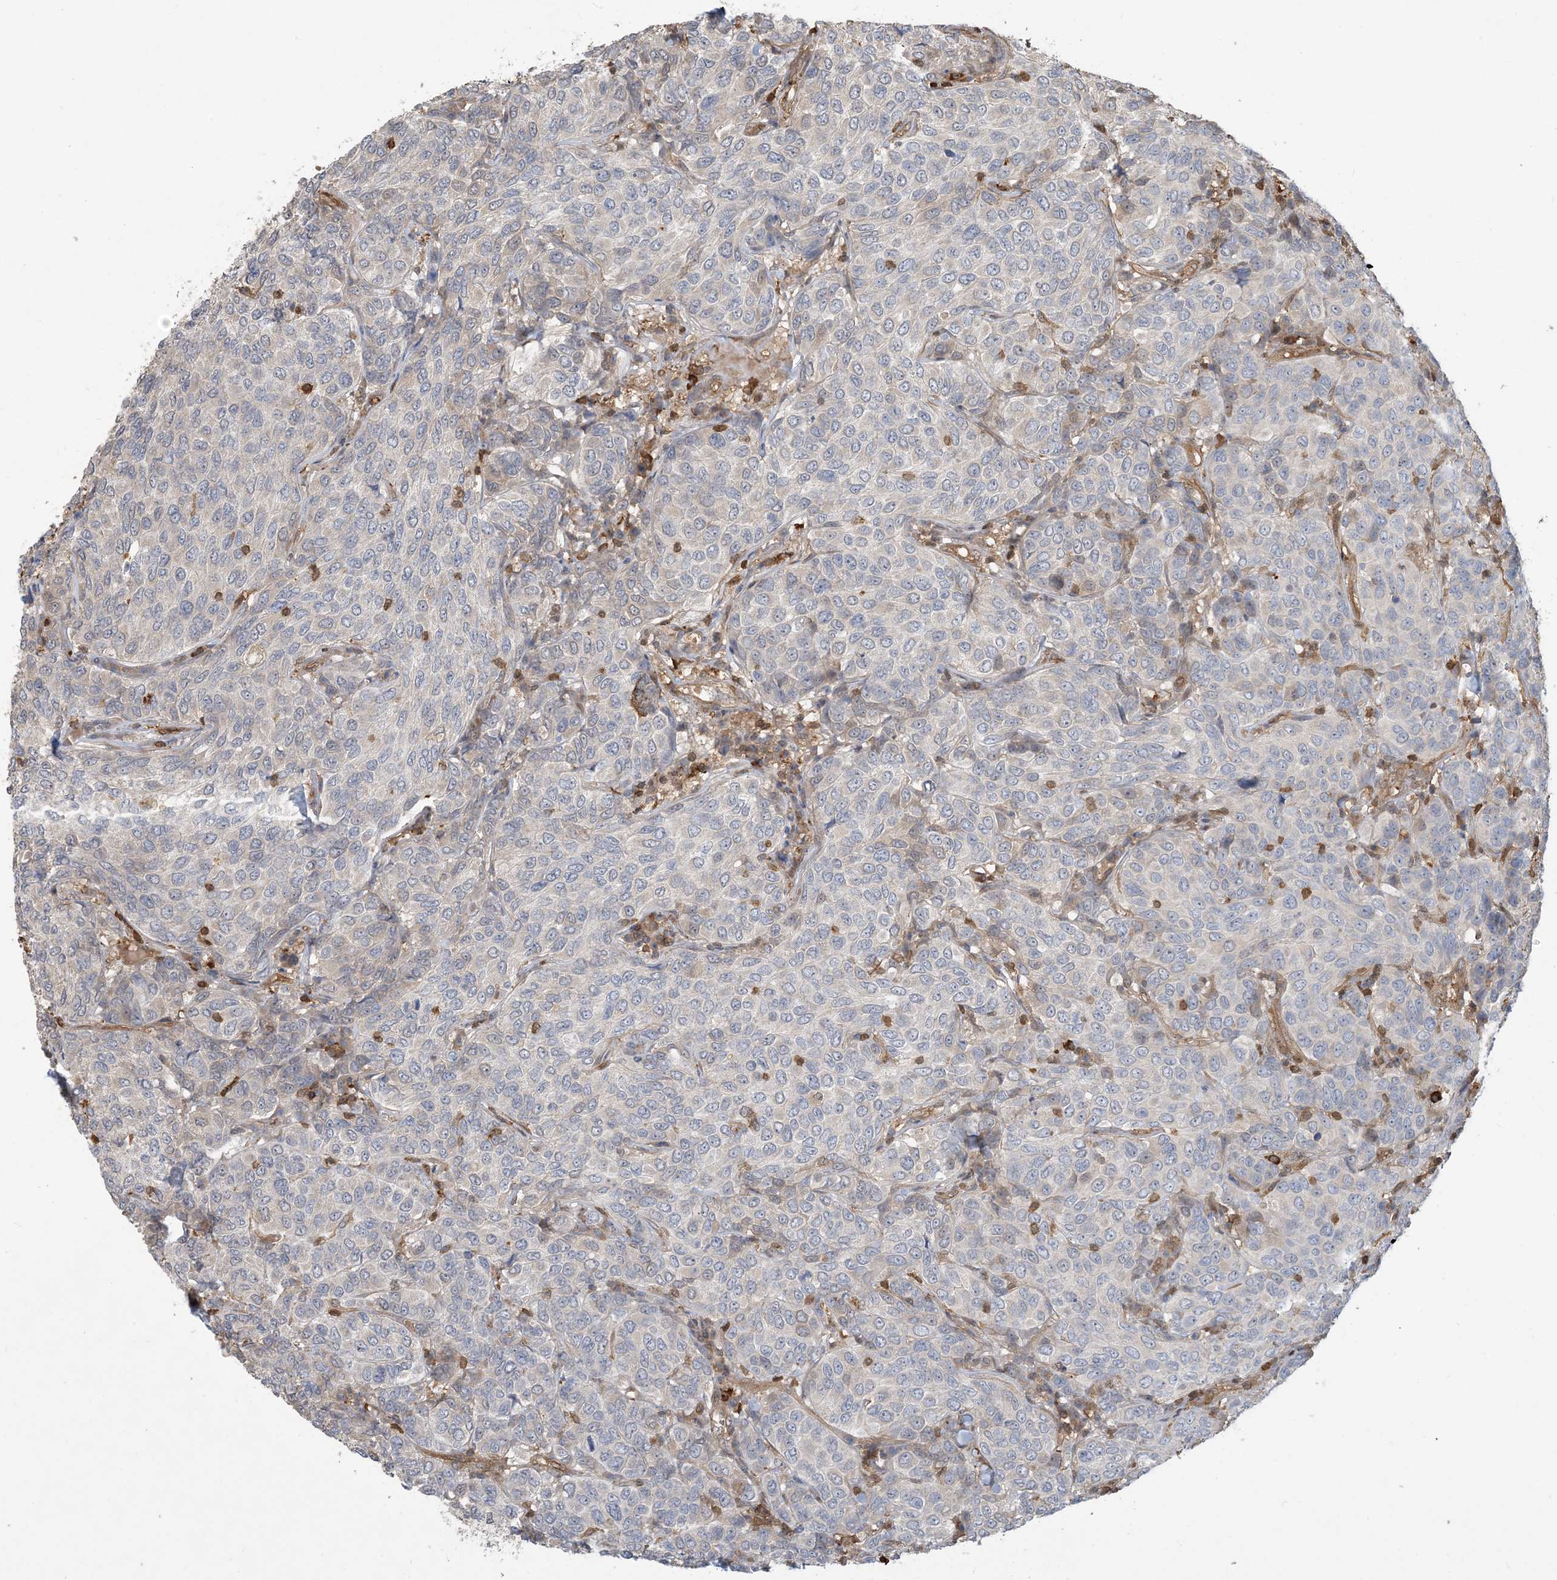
{"staining": {"intensity": "negative", "quantity": "none", "location": "none"}, "tissue": "breast cancer", "cell_type": "Tumor cells", "image_type": "cancer", "snomed": [{"axis": "morphology", "description": "Duct carcinoma"}, {"axis": "topography", "description": "Breast"}], "caption": "Tumor cells are negative for brown protein staining in breast cancer (infiltrating ductal carcinoma). Nuclei are stained in blue.", "gene": "TMSB4X", "patient": {"sex": "female", "age": 55}}